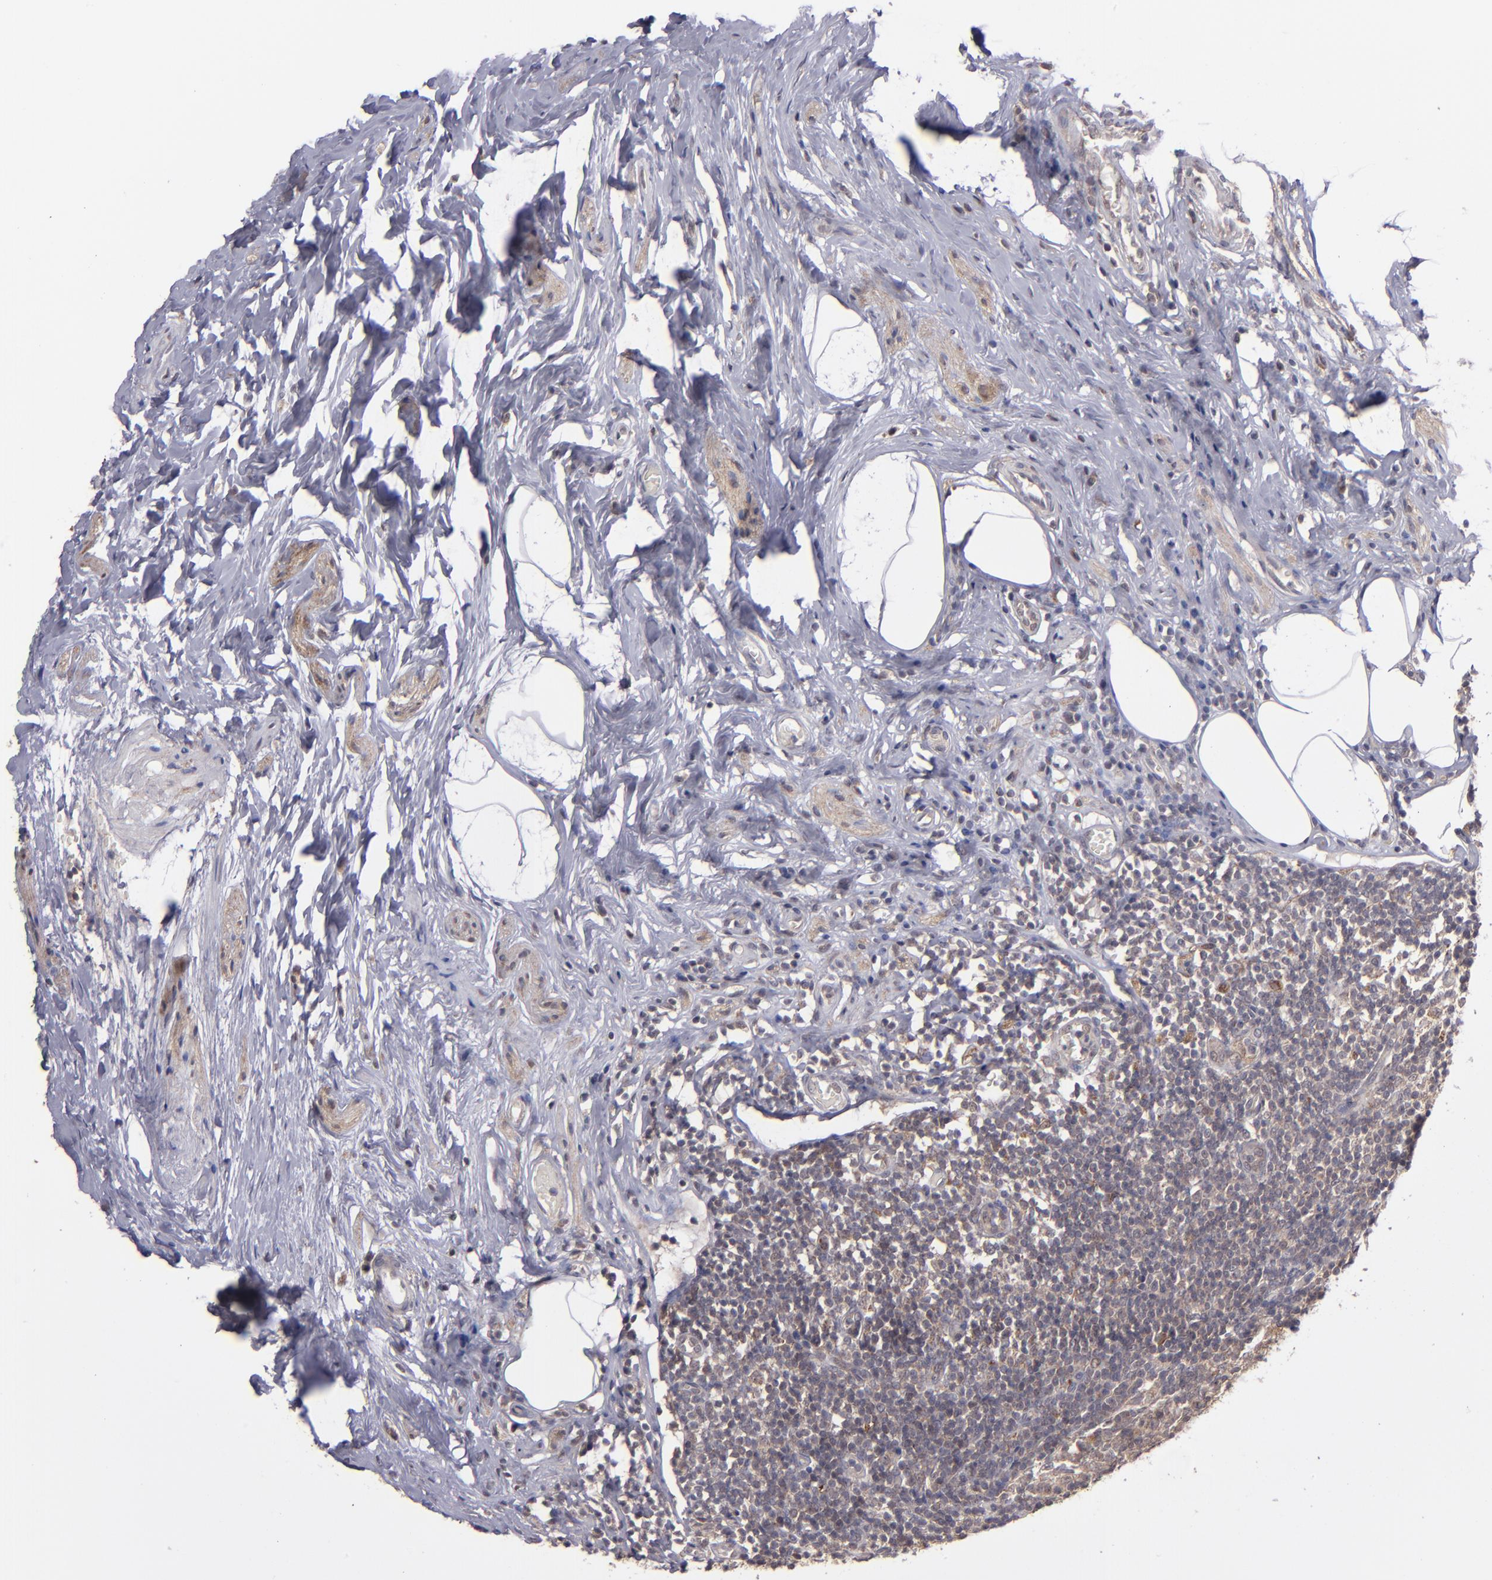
{"staining": {"intensity": "moderate", "quantity": "25%-75%", "location": "cytoplasmic/membranous"}, "tissue": "appendix", "cell_type": "Glandular cells", "image_type": "normal", "snomed": [{"axis": "morphology", "description": "Normal tissue, NOS"}, {"axis": "topography", "description": "Appendix"}], "caption": "A medium amount of moderate cytoplasmic/membranous expression is seen in approximately 25%-75% of glandular cells in unremarkable appendix. The staining was performed using DAB to visualize the protein expression in brown, while the nuclei were stained in blue with hematoxylin (Magnification: 20x).", "gene": "ZFYVE1", "patient": {"sex": "male", "age": 38}}